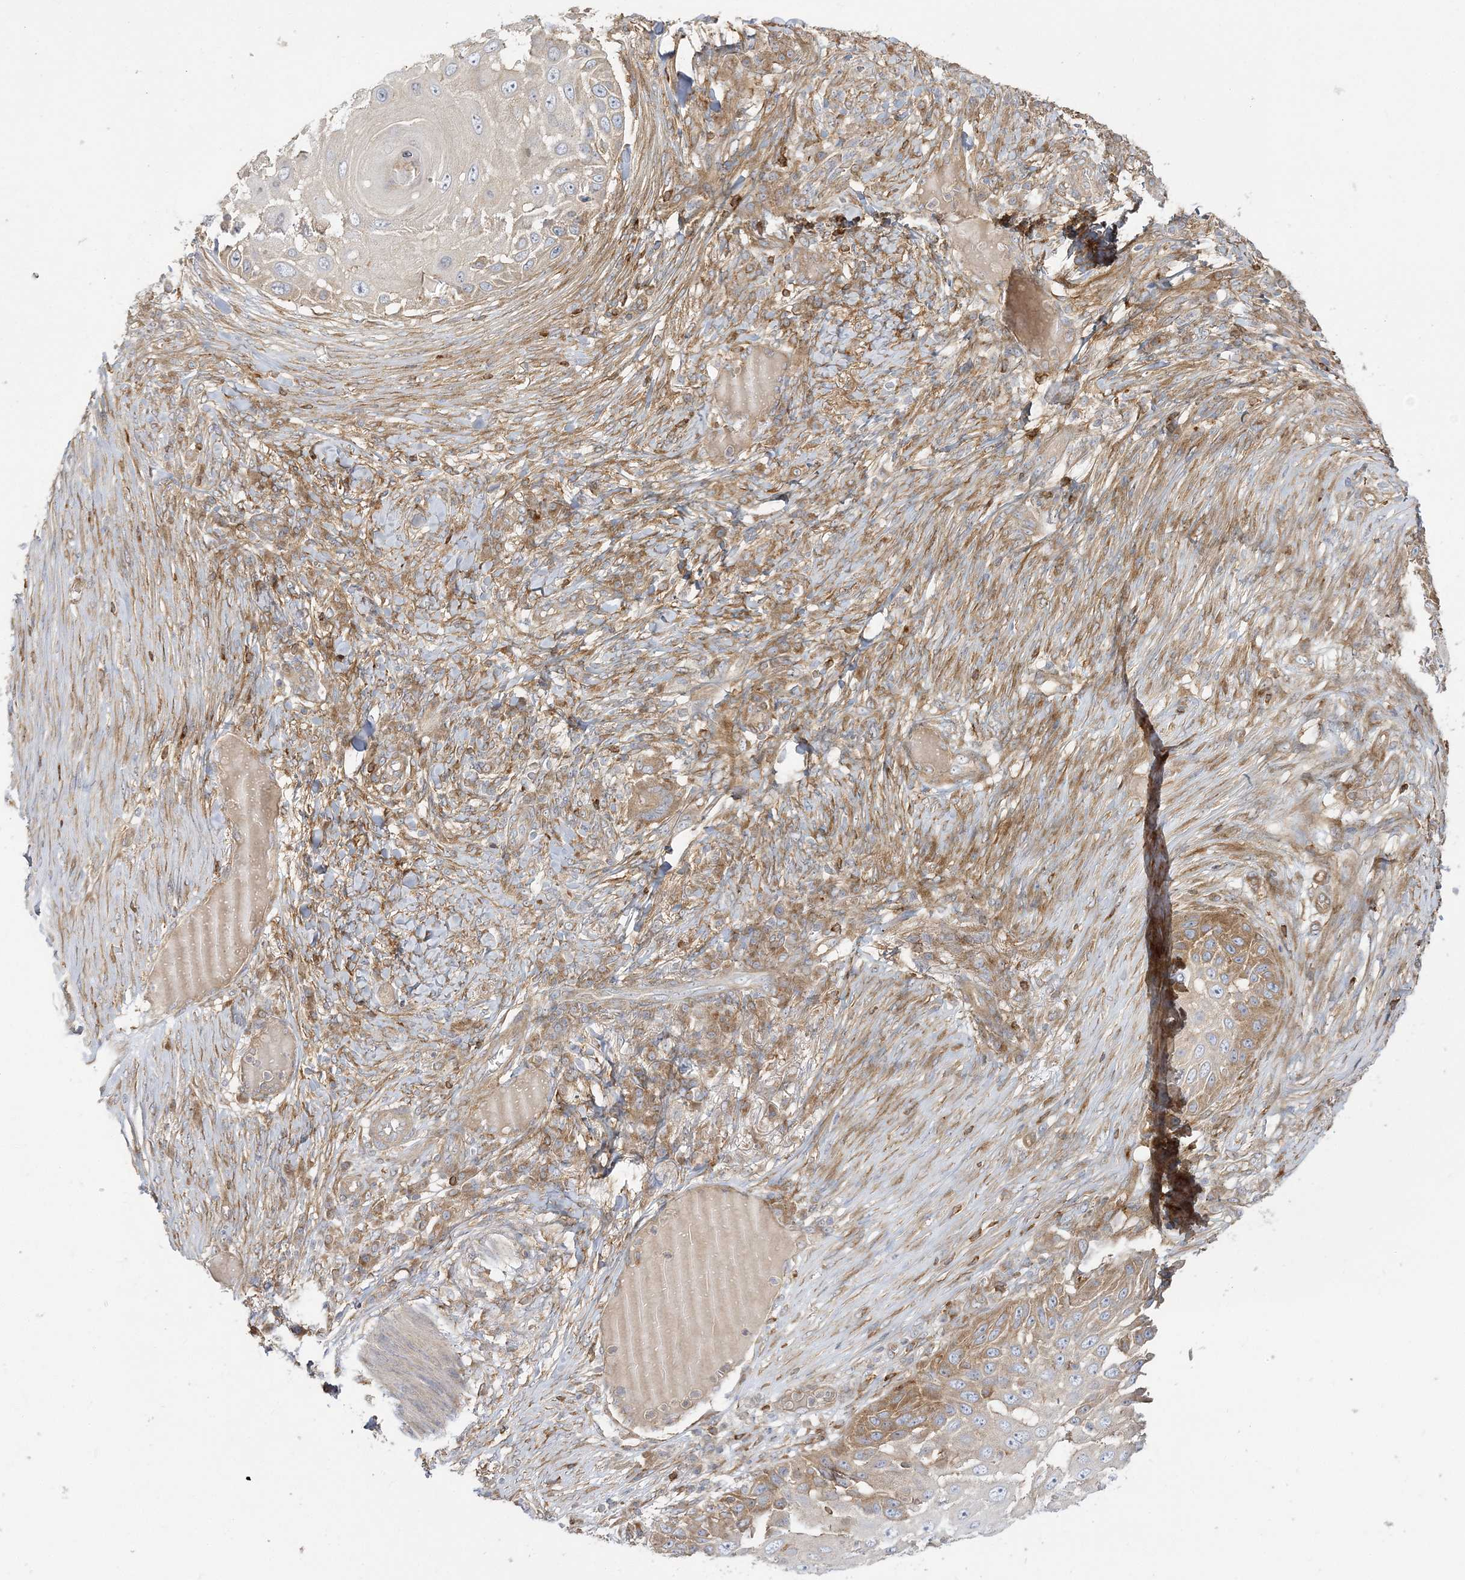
{"staining": {"intensity": "moderate", "quantity": "<25%", "location": "cytoplasmic/membranous"}, "tissue": "skin cancer", "cell_type": "Tumor cells", "image_type": "cancer", "snomed": [{"axis": "morphology", "description": "Squamous cell carcinoma, NOS"}, {"axis": "topography", "description": "Skin"}], "caption": "This micrograph shows immunohistochemistry staining of human squamous cell carcinoma (skin), with low moderate cytoplasmic/membranous positivity in about <25% of tumor cells.", "gene": "STAM", "patient": {"sex": "female", "age": 44}}